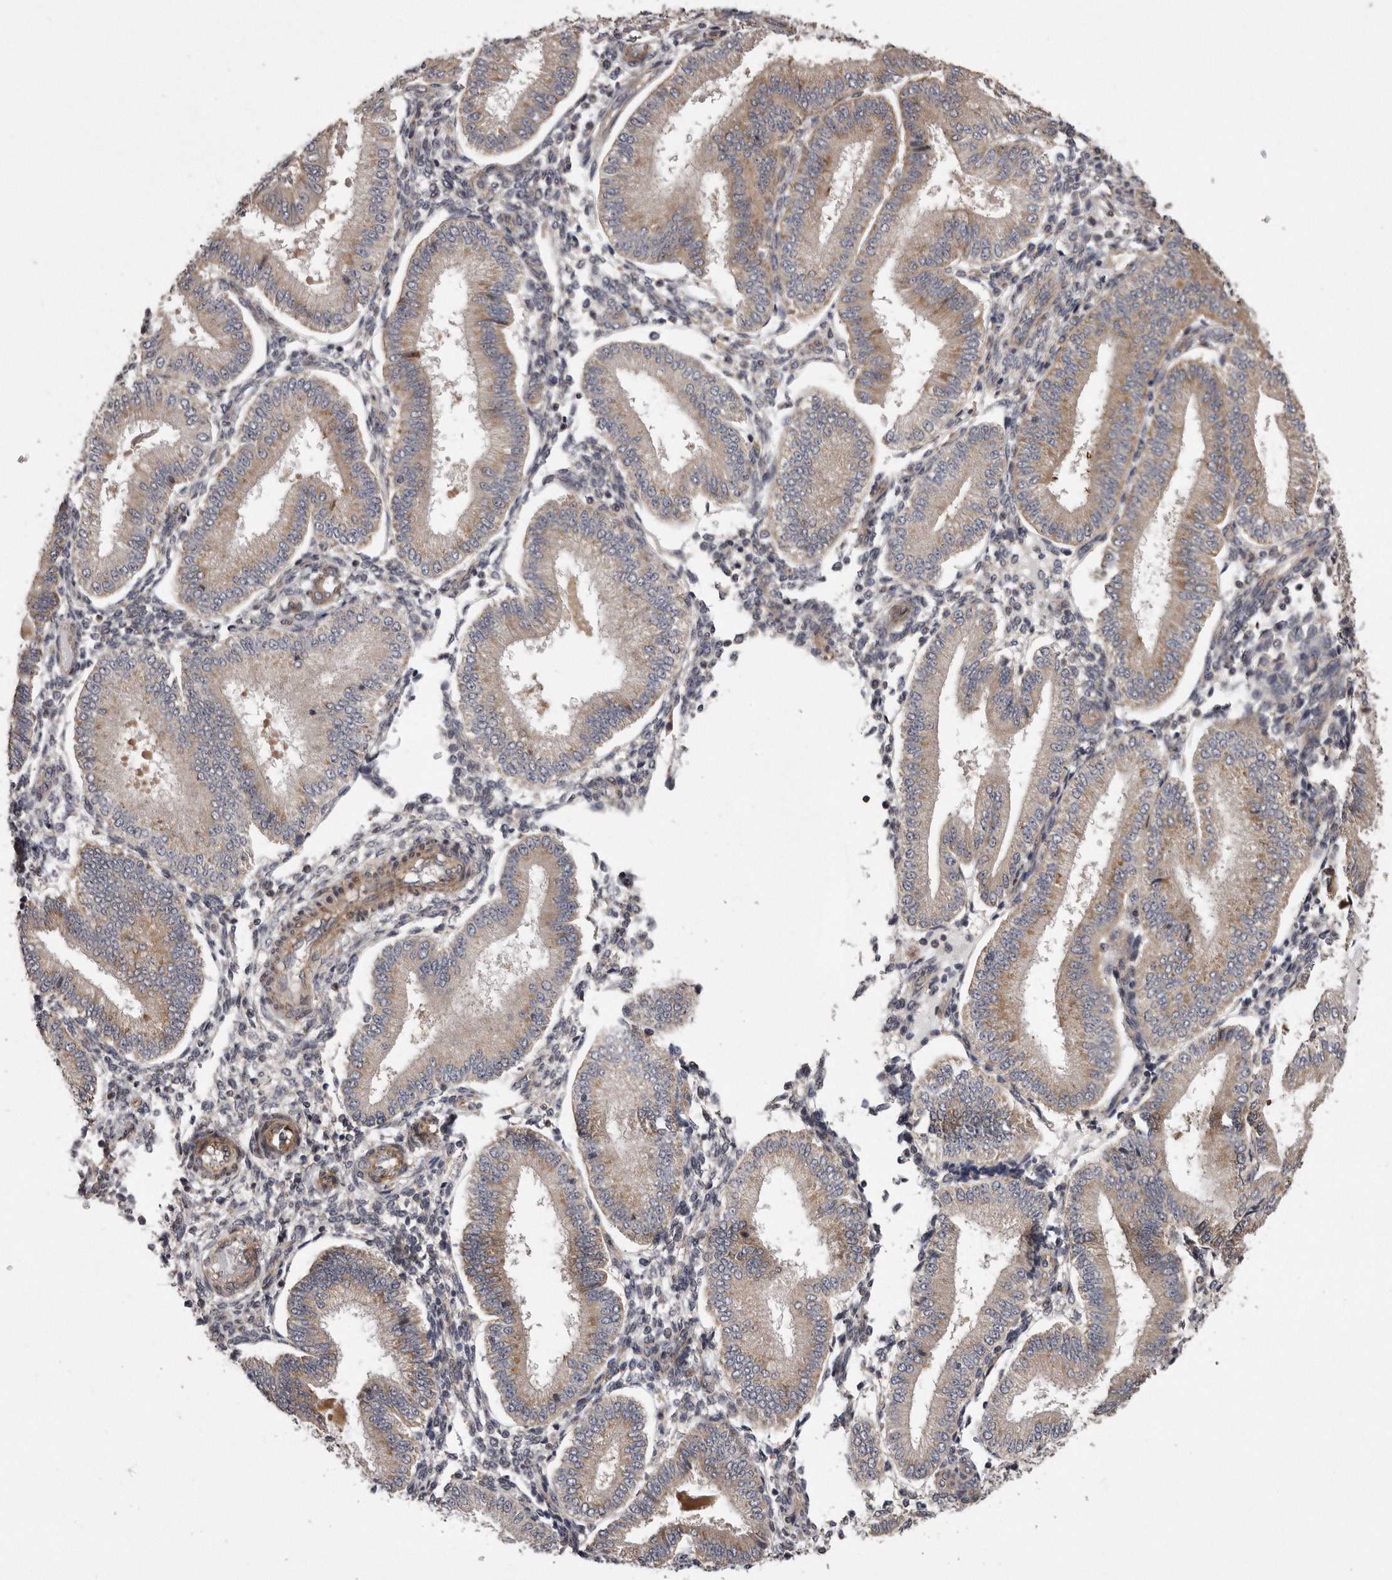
{"staining": {"intensity": "negative", "quantity": "none", "location": "none"}, "tissue": "endometrium", "cell_type": "Cells in endometrial stroma", "image_type": "normal", "snomed": [{"axis": "morphology", "description": "Normal tissue, NOS"}, {"axis": "topography", "description": "Endometrium"}], "caption": "This image is of unremarkable endometrium stained with immunohistochemistry to label a protein in brown with the nuclei are counter-stained blue. There is no expression in cells in endometrial stroma.", "gene": "ARMCX1", "patient": {"sex": "female", "age": 39}}